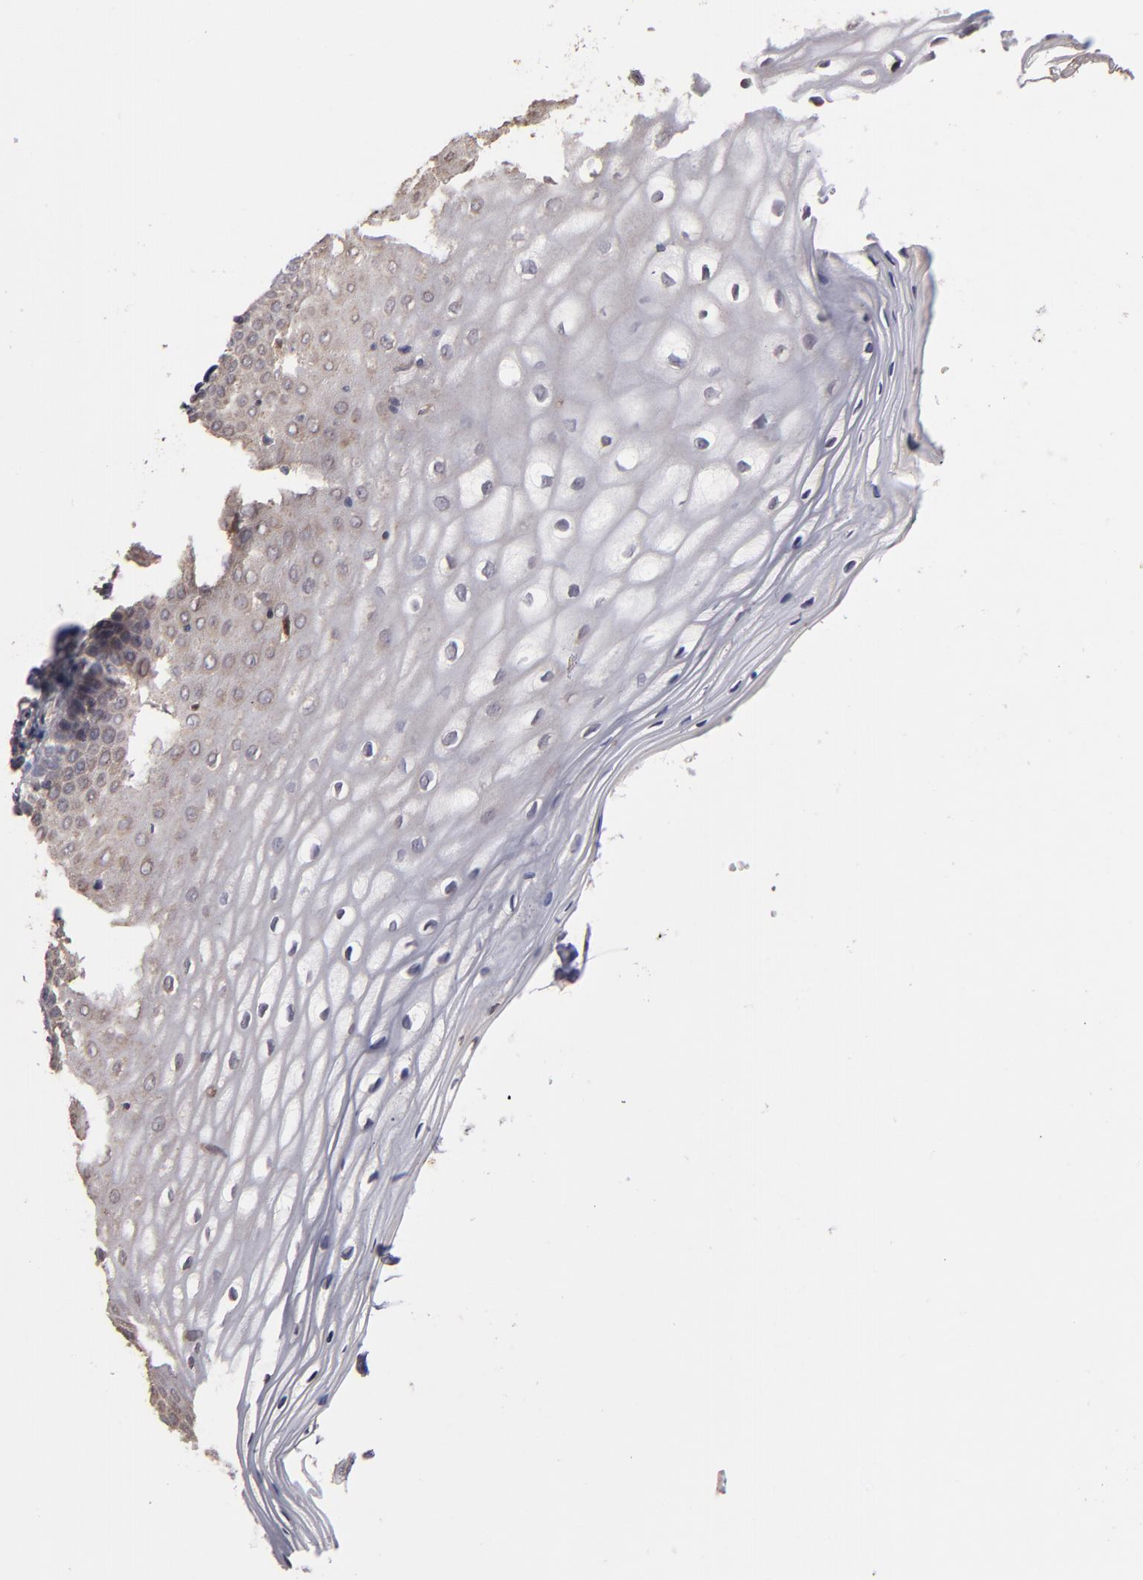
{"staining": {"intensity": "moderate", "quantity": ">75%", "location": "cytoplasmic/membranous"}, "tissue": "vagina", "cell_type": "Squamous epithelial cells", "image_type": "normal", "snomed": [{"axis": "morphology", "description": "Normal tissue, NOS"}, {"axis": "topography", "description": "Vagina"}], "caption": "An immunohistochemistry (IHC) image of benign tissue is shown. Protein staining in brown highlights moderate cytoplasmic/membranous positivity in vagina within squamous epithelial cells. (DAB IHC with brightfield microscopy, high magnification).", "gene": "SERPINA7", "patient": {"sex": "female", "age": 55}}